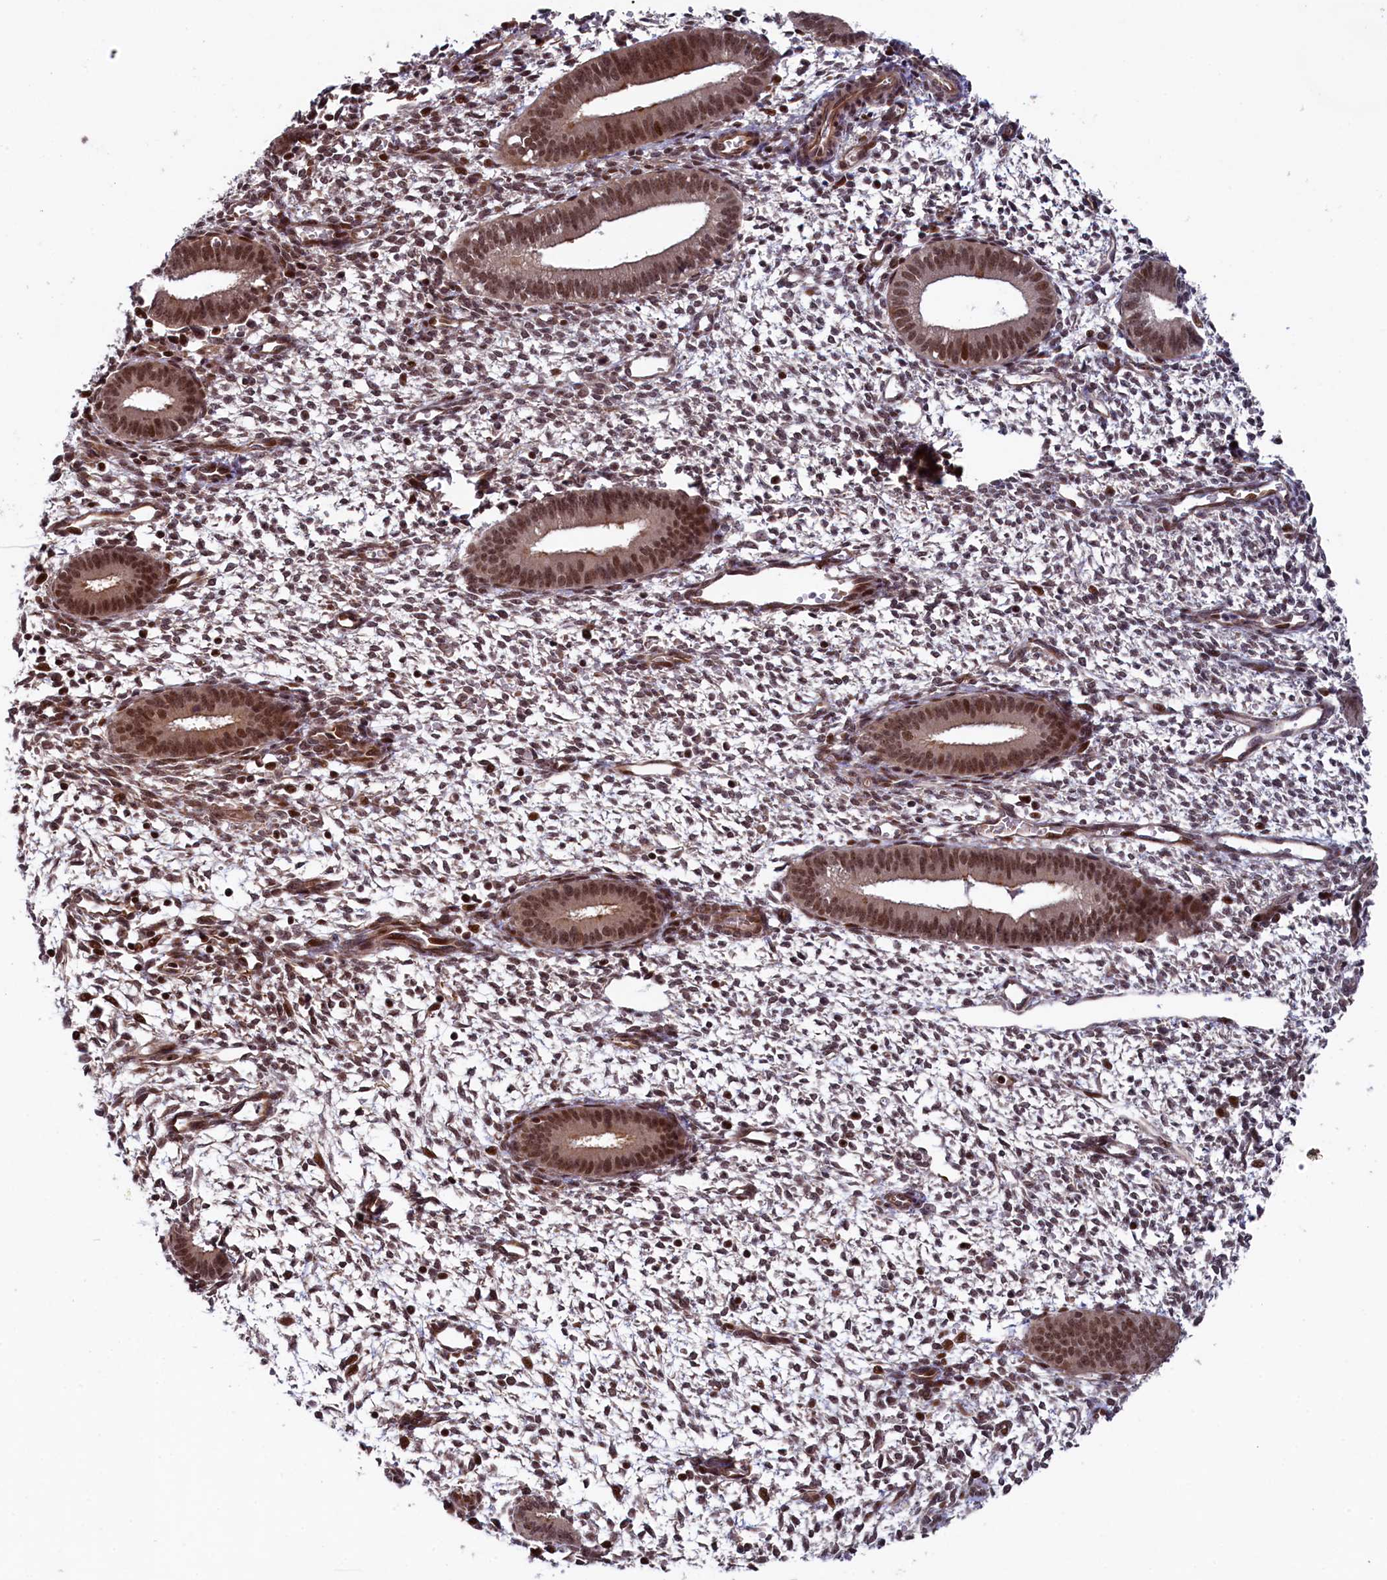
{"staining": {"intensity": "moderate", "quantity": "25%-75%", "location": "nuclear"}, "tissue": "endometrium", "cell_type": "Cells in endometrial stroma", "image_type": "normal", "snomed": [{"axis": "morphology", "description": "Normal tissue, NOS"}, {"axis": "topography", "description": "Endometrium"}], "caption": "Cells in endometrial stroma show medium levels of moderate nuclear positivity in approximately 25%-75% of cells in normal human endometrium. The protein of interest is stained brown, and the nuclei are stained in blue (DAB IHC with brightfield microscopy, high magnification).", "gene": "LEO1", "patient": {"sex": "female", "age": 46}}